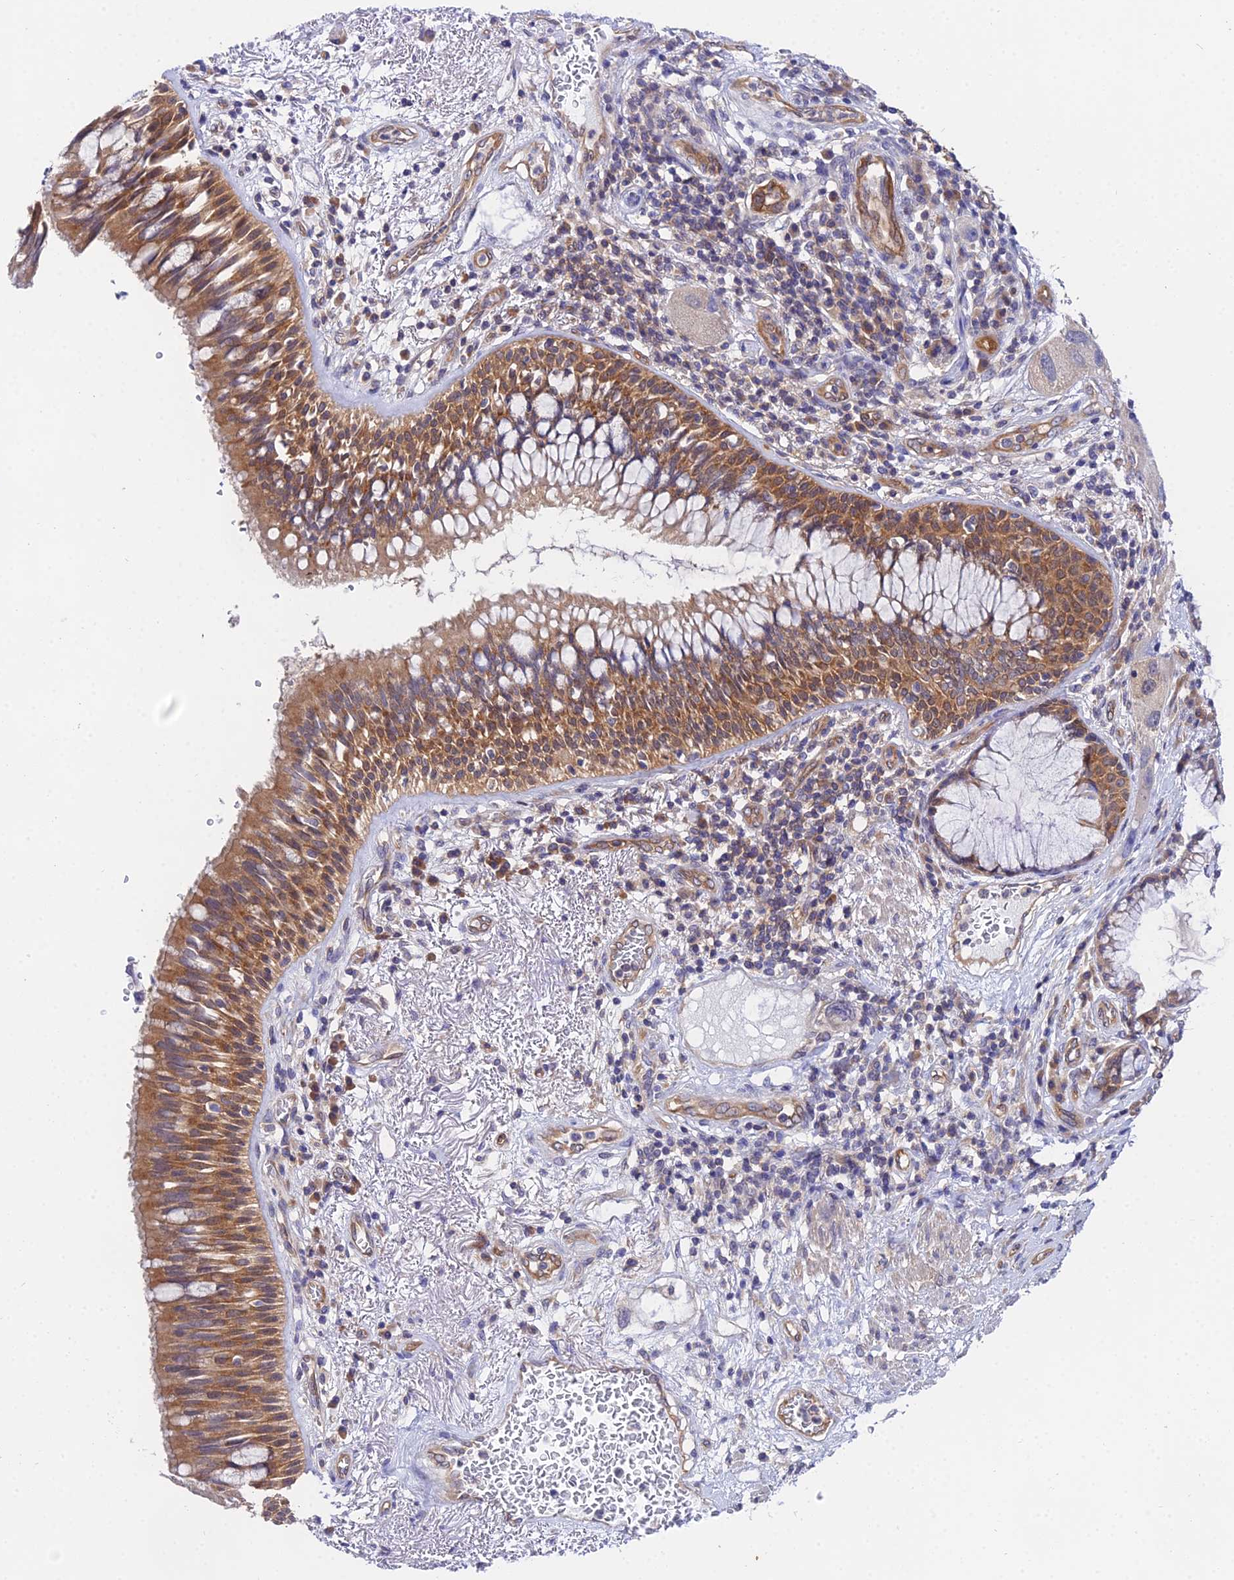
{"staining": {"intensity": "moderate", "quantity": ">75%", "location": "cytoplasmic/membranous"}, "tissue": "bronchus", "cell_type": "Respiratory epithelial cells", "image_type": "normal", "snomed": [{"axis": "morphology", "description": "Normal tissue, NOS"}, {"axis": "morphology", "description": "Adenocarcinoma, NOS"}, {"axis": "morphology", "description": "Adenocarcinoma, metastatic, NOS"}, {"axis": "topography", "description": "Lymph node"}, {"axis": "topography", "description": "Bronchus"}, {"axis": "topography", "description": "Lung"}], "caption": "Immunohistochemical staining of normal bronchus exhibits medium levels of moderate cytoplasmic/membranous positivity in about >75% of respiratory epithelial cells. The staining was performed using DAB (3,3'-diaminobenzidine) to visualize the protein expression in brown, while the nuclei were stained in blue with hematoxylin (Magnification: 20x).", "gene": "PPP2R2A", "patient": {"sex": "female", "age": 54}}